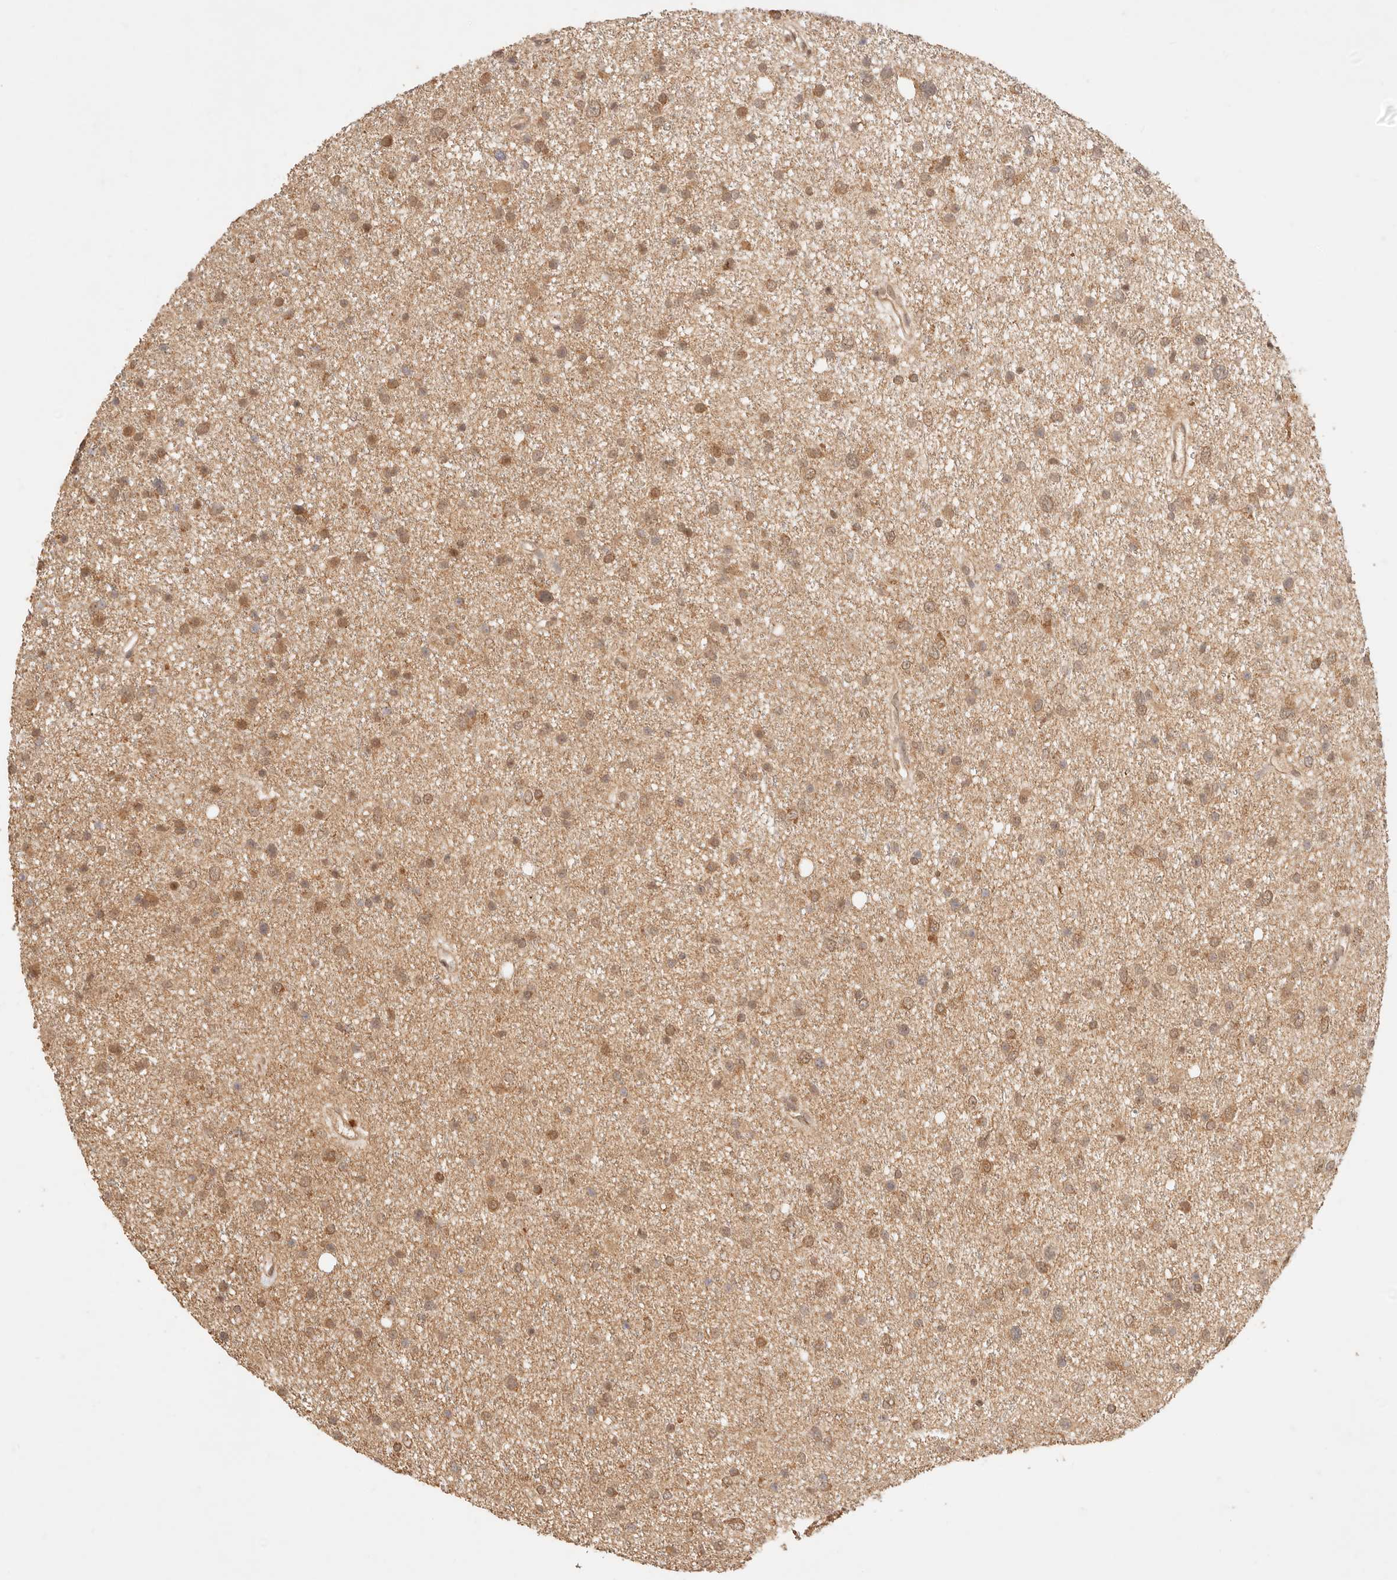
{"staining": {"intensity": "moderate", "quantity": ">75%", "location": "cytoplasmic/membranous"}, "tissue": "glioma", "cell_type": "Tumor cells", "image_type": "cancer", "snomed": [{"axis": "morphology", "description": "Glioma, malignant, Low grade"}, {"axis": "topography", "description": "Cerebral cortex"}], "caption": "Brown immunohistochemical staining in low-grade glioma (malignant) shows moderate cytoplasmic/membranous expression in approximately >75% of tumor cells.", "gene": "TRIM11", "patient": {"sex": "female", "age": 39}}